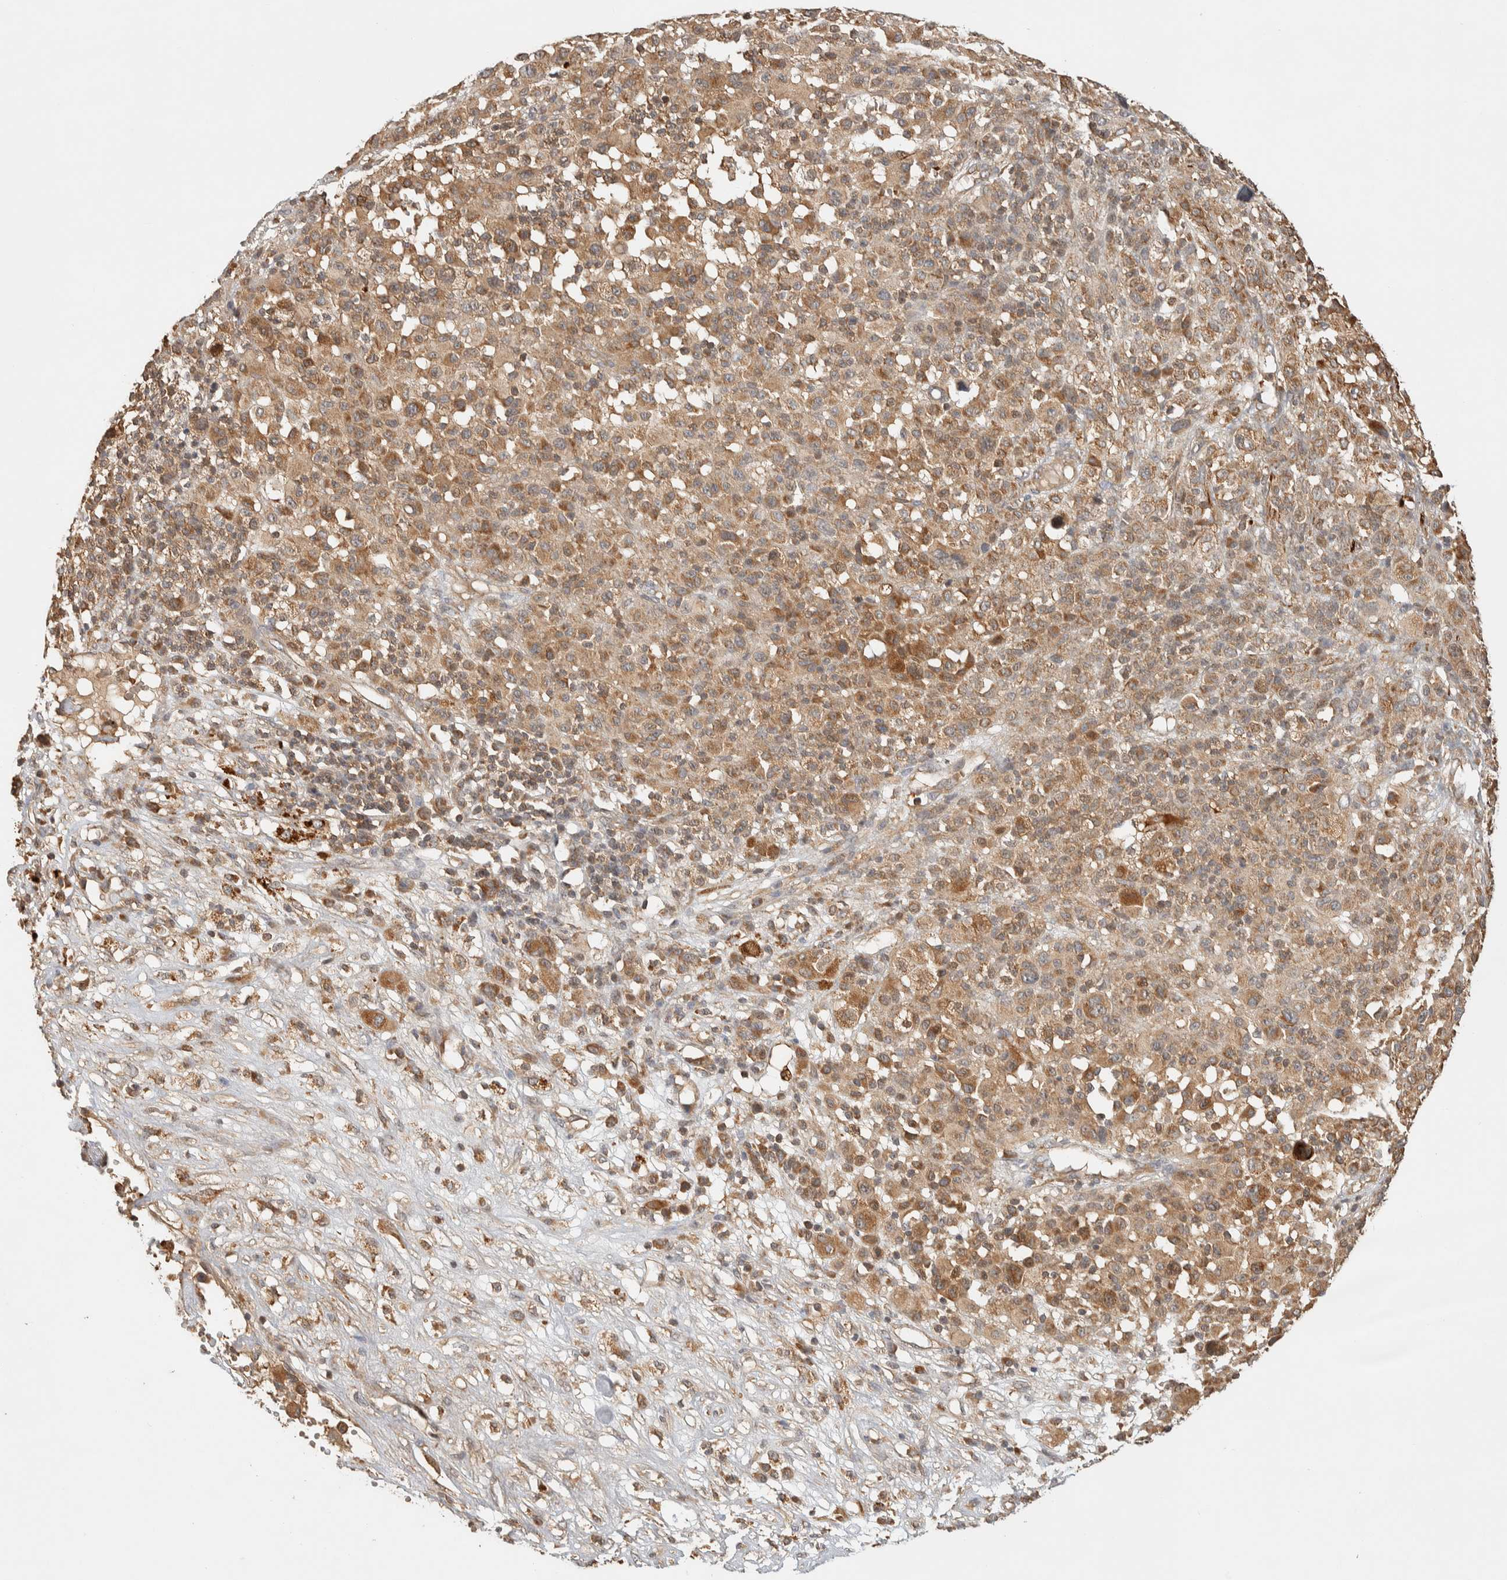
{"staining": {"intensity": "moderate", "quantity": ">75%", "location": "cytoplasmic/membranous"}, "tissue": "melanoma", "cell_type": "Tumor cells", "image_type": "cancer", "snomed": [{"axis": "morphology", "description": "Malignant melanoma, Metastatic site"}, {"axis": "topography", "description": "Skin"}], "caption": "The histopathology image displays immunohistochemical staining of malignant melanoma (metastatic site). There is moderate cytoplasmic/membranous staining is appreciated in approximately >75% of tumor cells. (DAB (3,3'-diaminobenzidine) IHC with brightfield microscopy, high magnification).", "gene": "TTI2", "patient": {"sex": "female", "age": 74}}